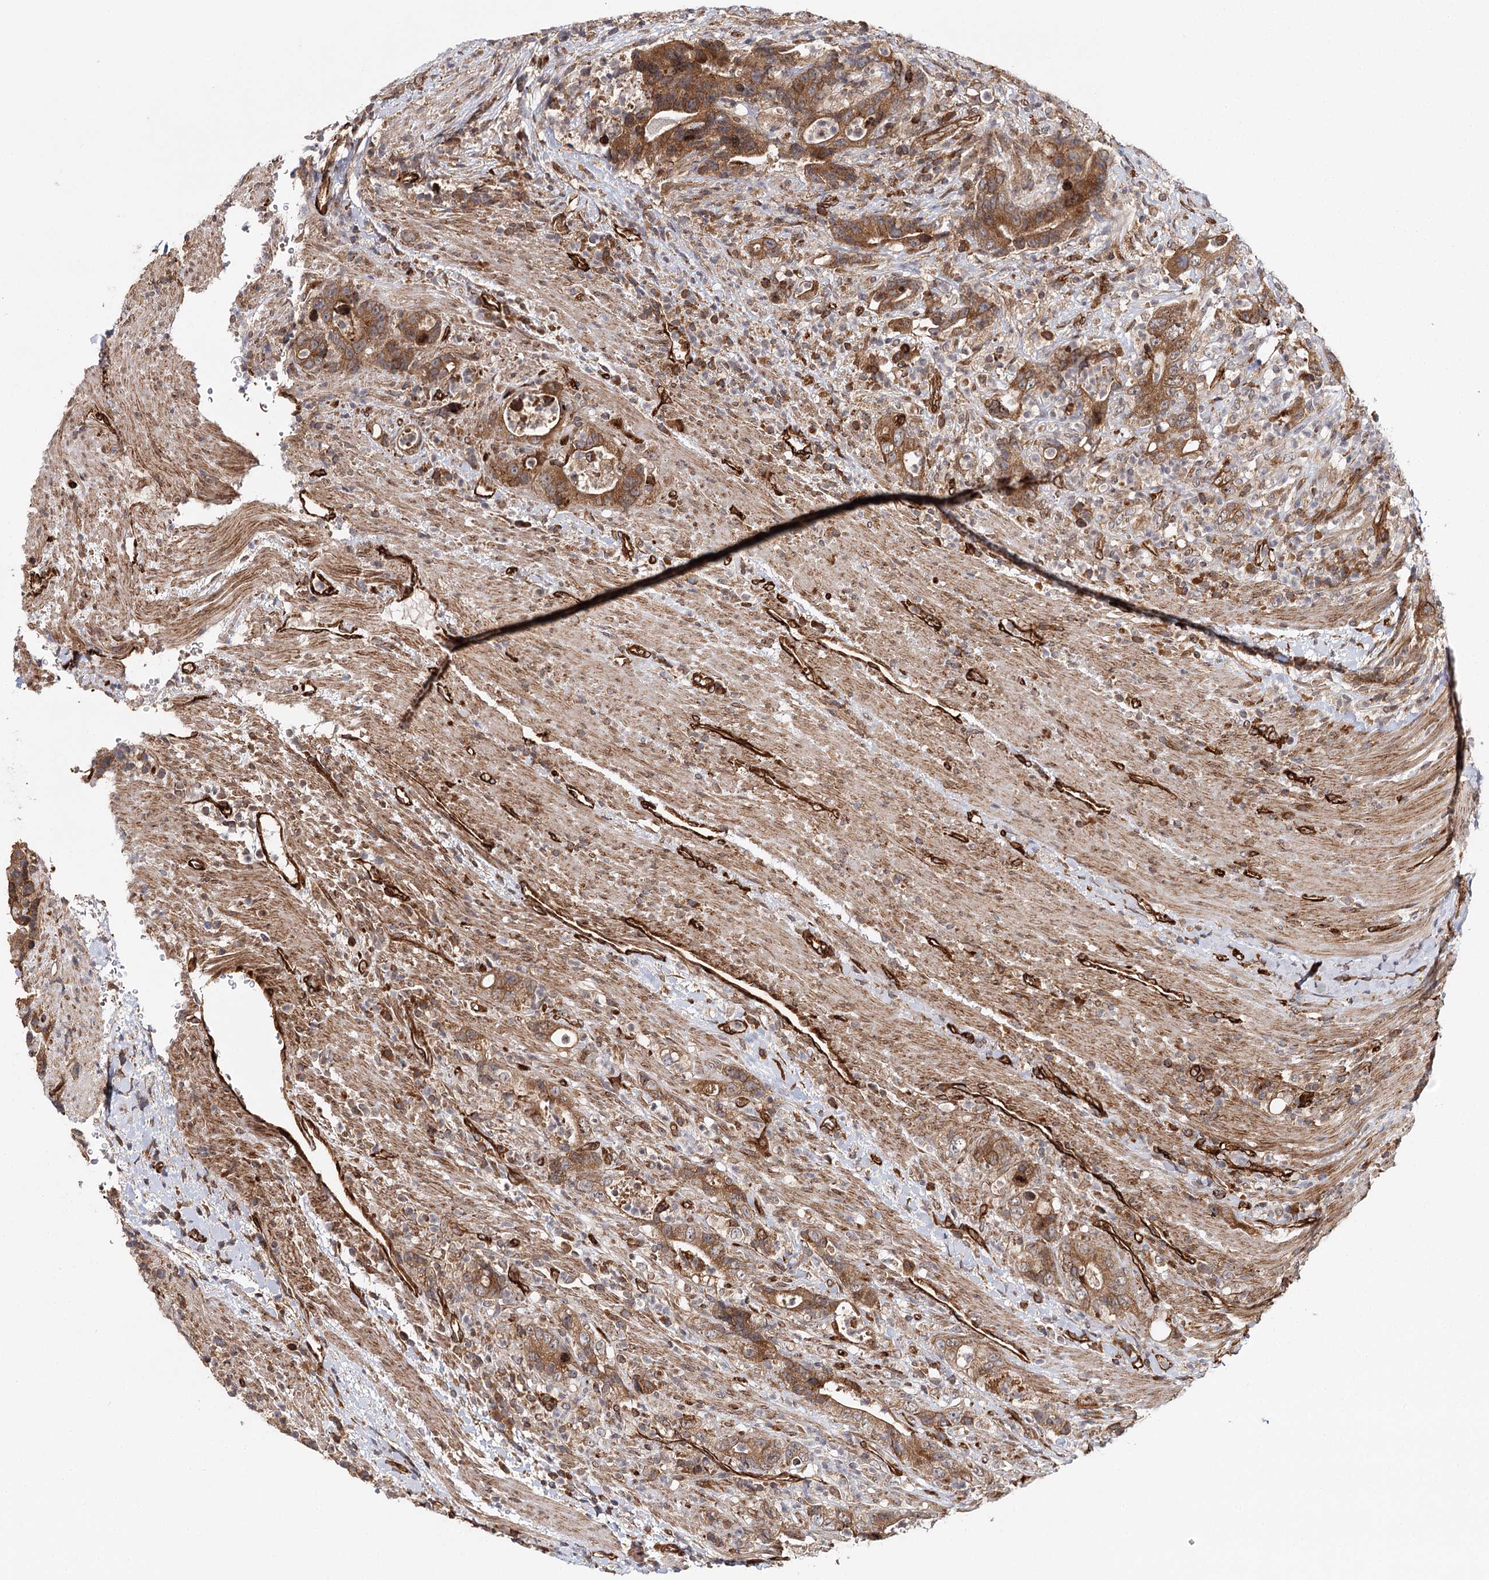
{"staining": {"intensity": "moderate", "quantity": ">75%", "location": "cytoplasmic/membranous"}, "tissue": "colorectal cancer", "cell_type": "Tumor cells", "image_type": "cancer", "snomed": [{"axis": "morphology", "description": "Adenocarcinoma, NOS"}, {"axis": "topography", "description": "Colon"}], "caption": "IHC of human colorectal adenocarcinoma reveals medium levels of moderate cytoplasmic/membranous staining in approximately >75% of tumor cells. IHC stains the protein in brown and the nuclei are stained blue.", "gene": "MKNK1", "patient": {"sex": "female", "age": 75}}